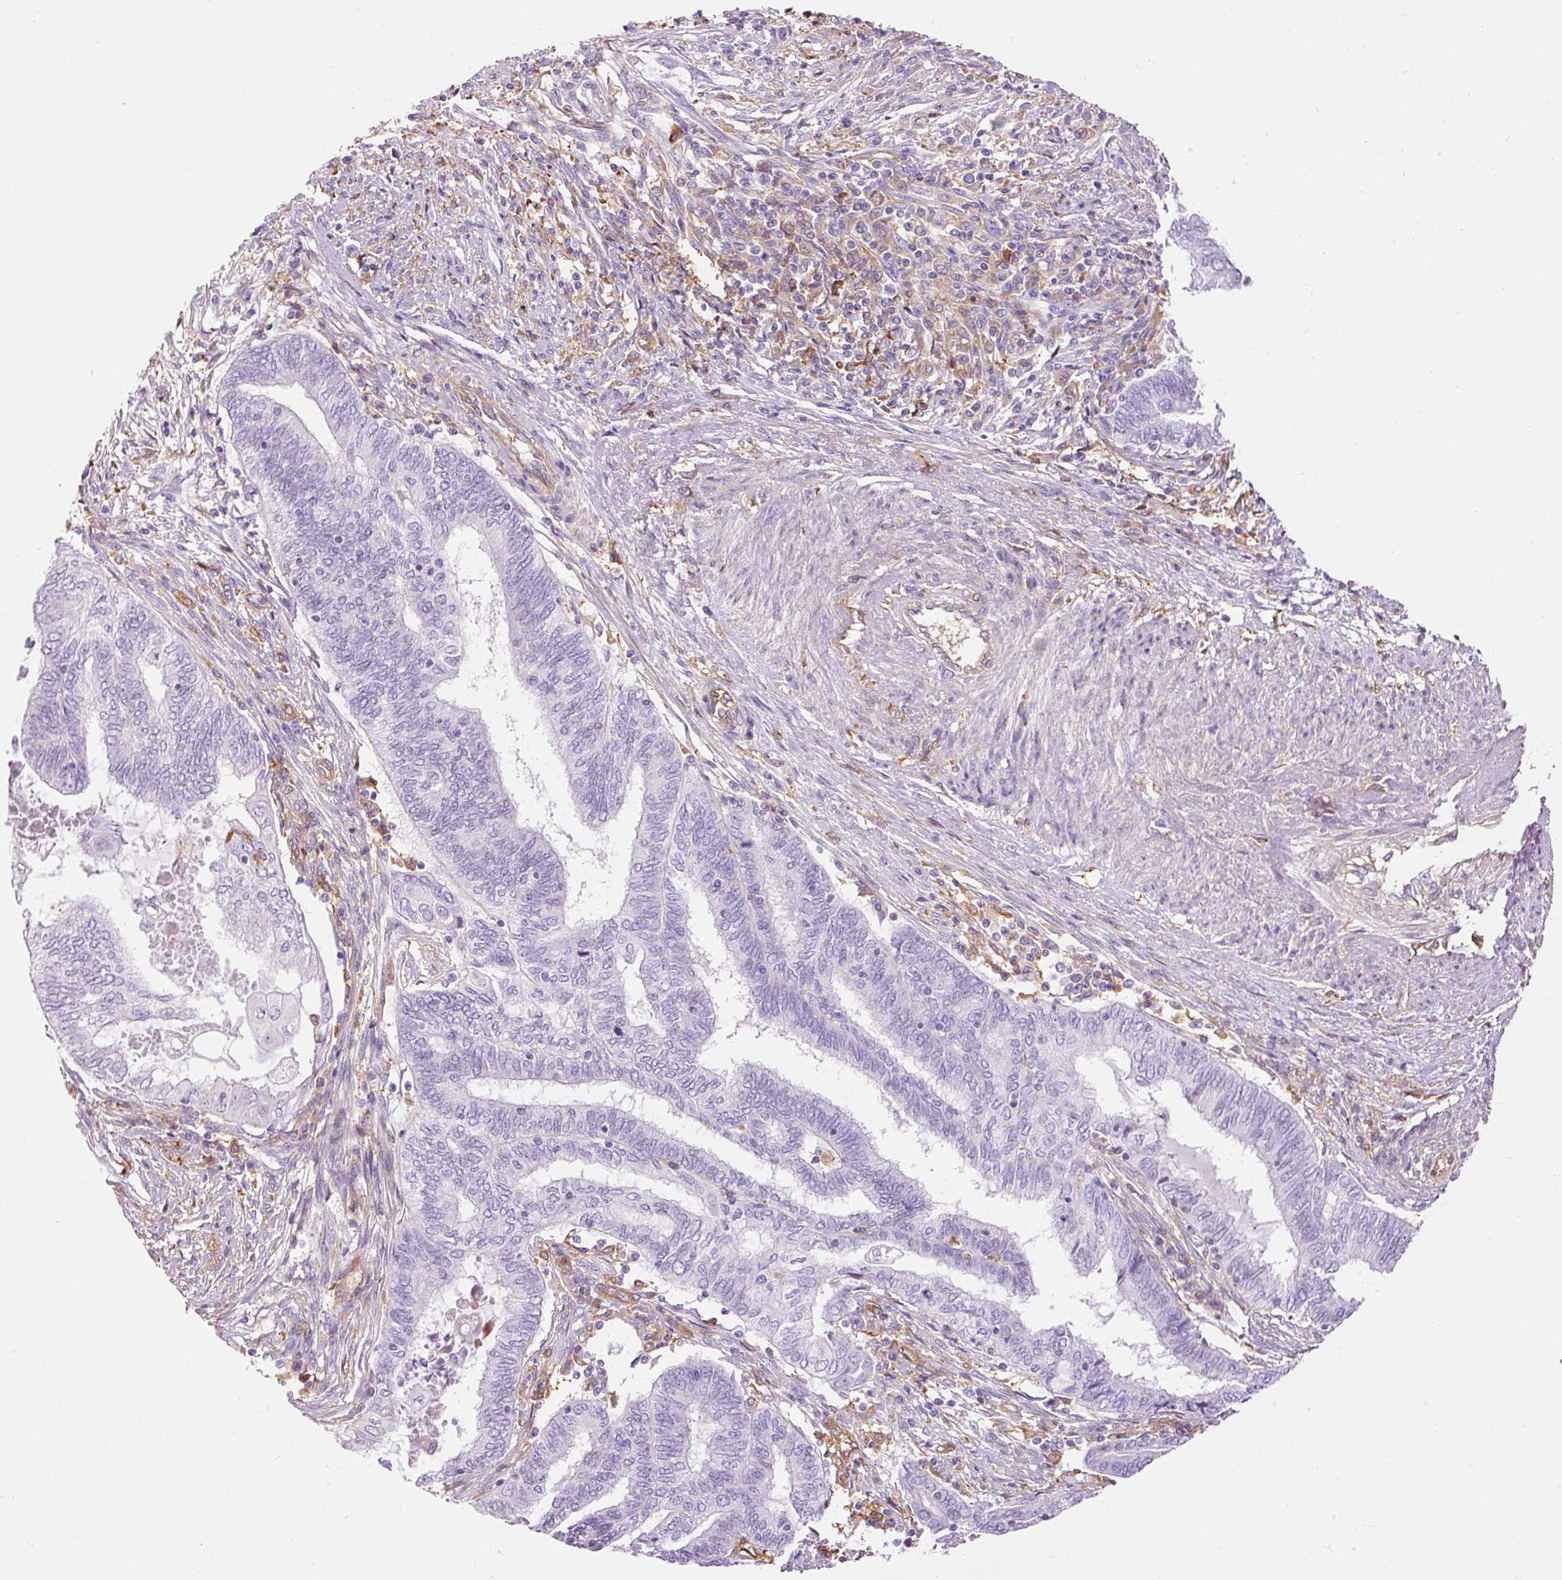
{"staining": {"intensity": "negative", "quantity": "none", "location": "none"}, "tissue": "endometrial cancer", "cell_type": "Tumor cells", "image_type": "cancer", "snomed": [{"axis": "morphology", "description": "Adenocarcinoma, NOS"}, {"axis": "topography", "description": "Uterus"}, {"axis": "topography", "description": "Endometrium"}], "caption": "The micrograph exhibits no significant expression in tumor cells of endometrial cancer. (Stains: DAB IHC with hematoxylin counter stain, Microscopy: brightfield microscopy at high magnification).", "gene": "IL10RB", "patient": {"sex": "female", "age": 70}}